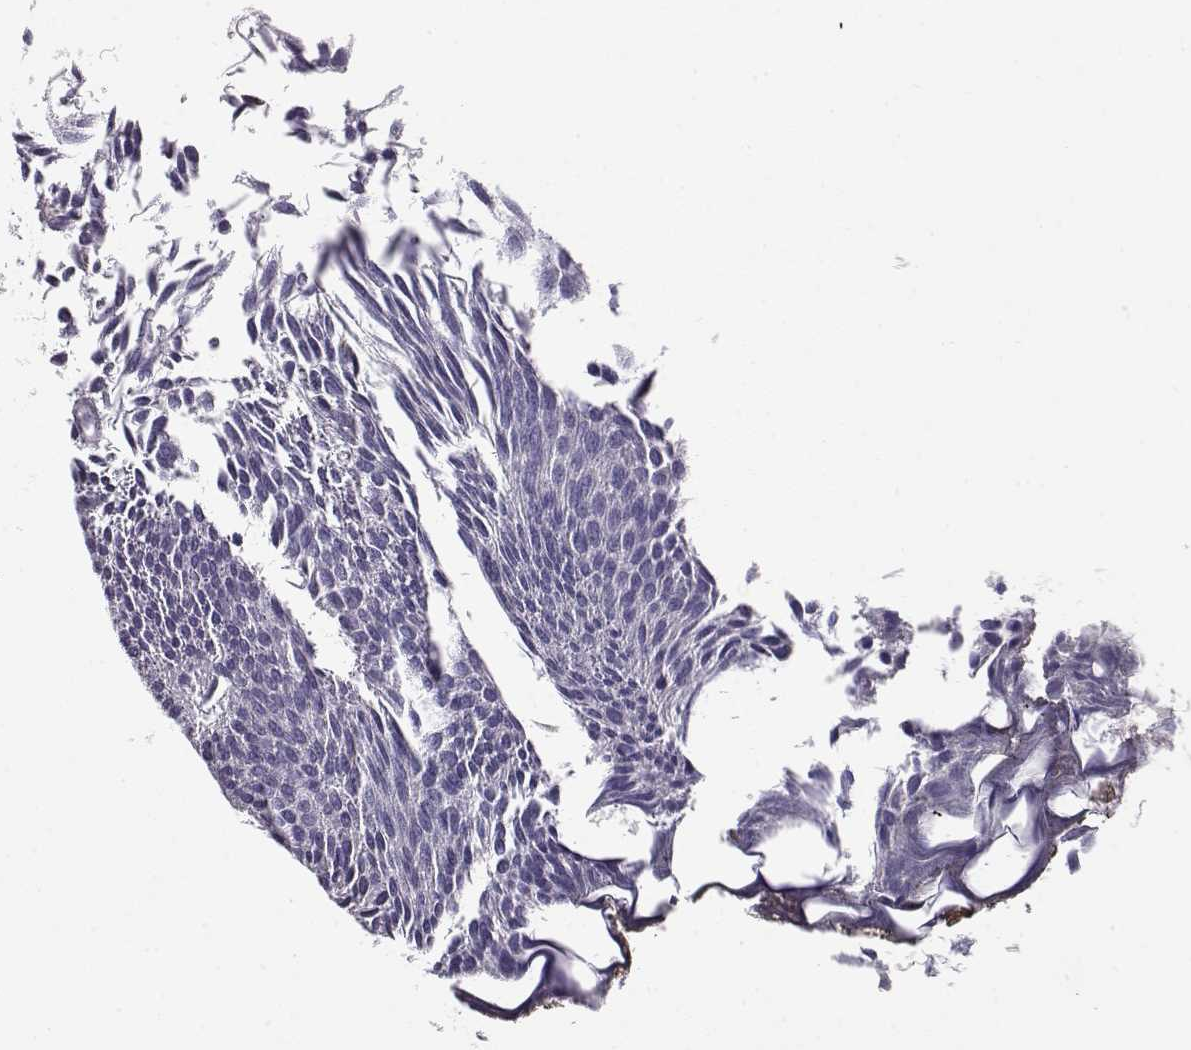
{"staining": {"intensity": "negative", "quantity": "none", "location": "none"}, "tissue": "urothelial cancer", "cell_type": "Tumor cells", "image_type": "cancer", "snomed": [{"axis": "morphology", "description": "Urothelial carcinoma, Low grade"}, {"axis": "topography", "description": "Urinary bladder"}], "caption": "A high-resolution photomicrograph shows IHC staining of urothelial cancer, which displays no significant staining in tumor cells.", "gene": "CABS1", "patient": {"sex": "male", "age": 63}}